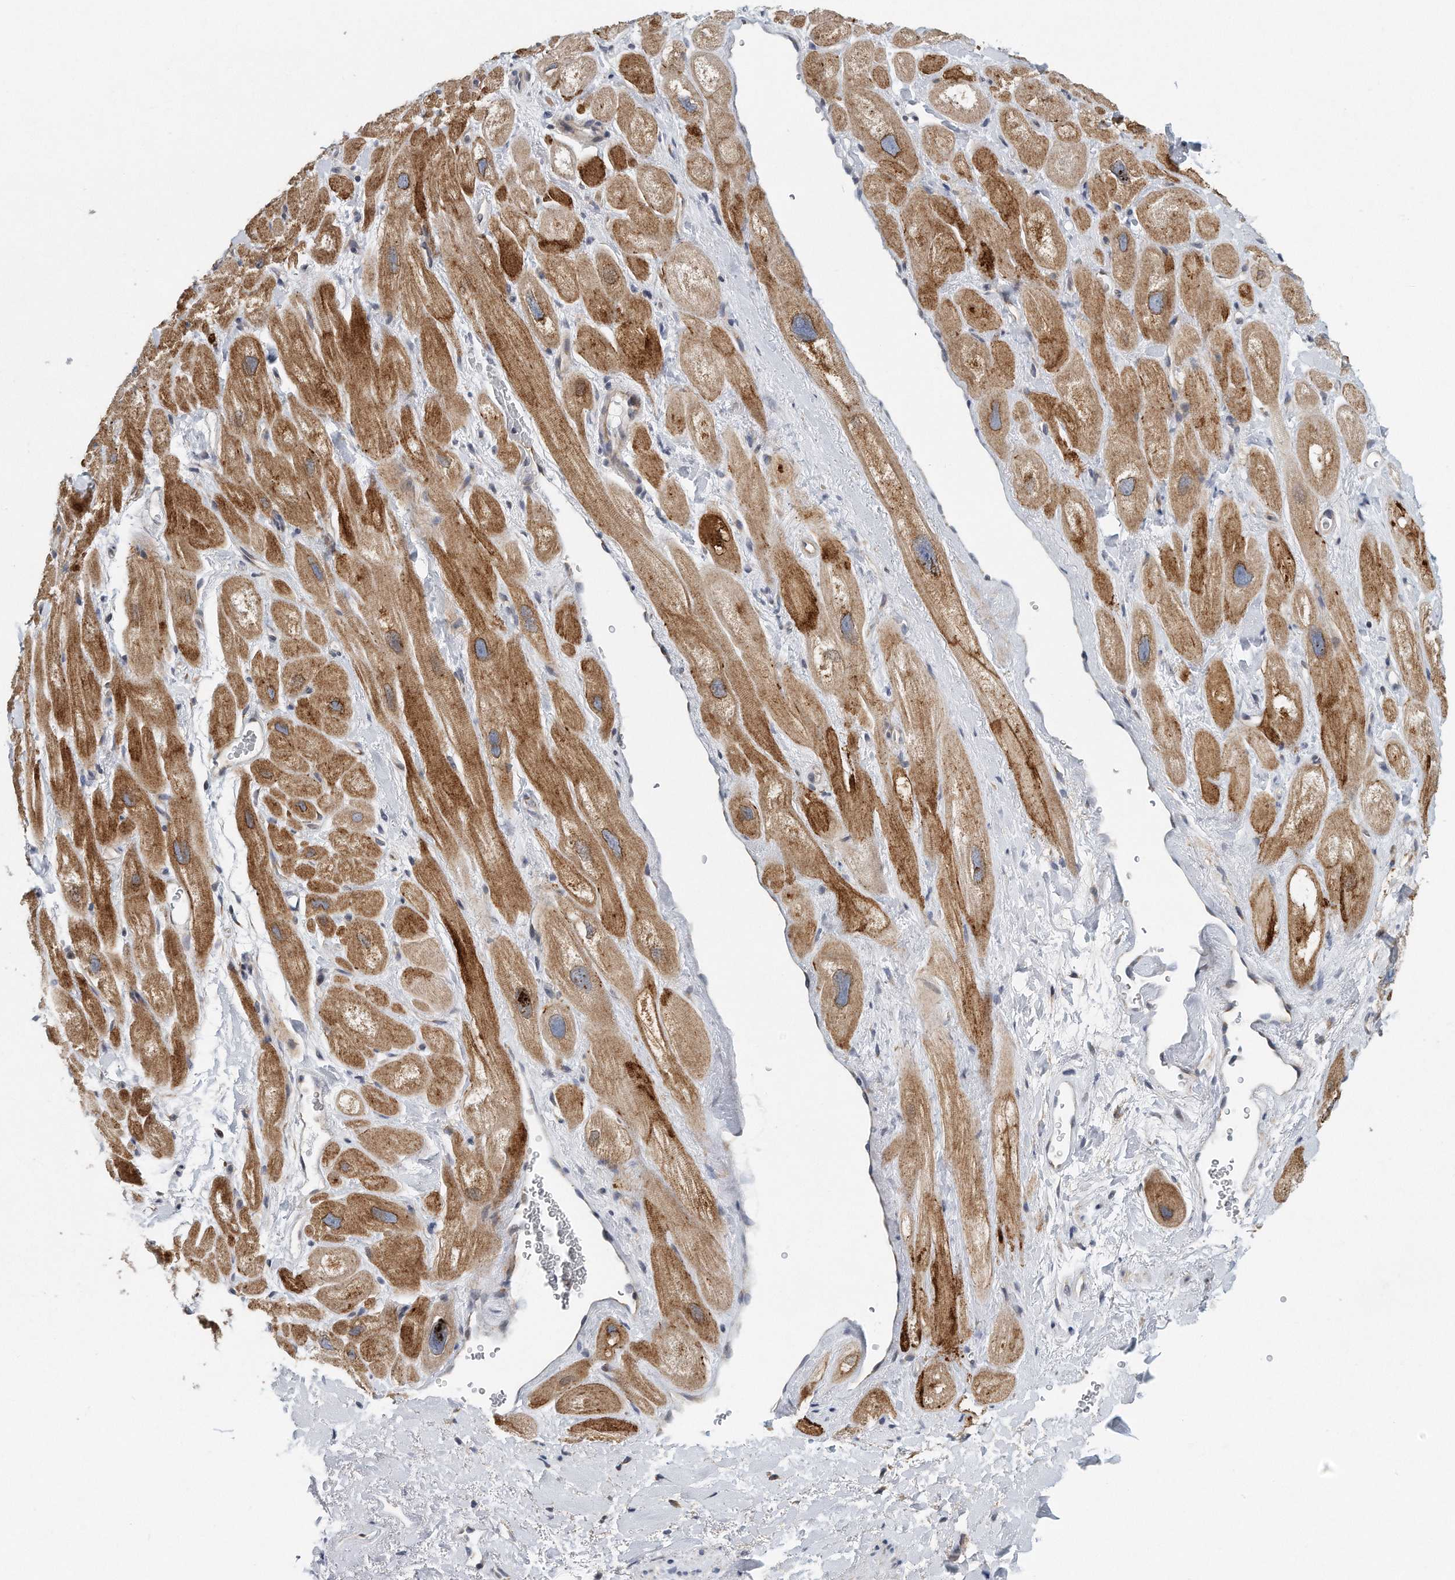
{"staining": {"intensity": "moderate", "quantity": ">75%", "location": "cytoplasmic/membranous"}, "tissue": "heart muscle", "cell_type": "Cardiomyocytes", "image_type": "normal", "snomed": [{"axis": "morphology", "description": "Normal tissue, NOS"}, {"axis": "topography", "description": "Heart"}], "caption": "Protein analysis of normal heart muscle reveals moderate cytoplasmic/membranous positivity in approximately >75% of cardiomyocytes.", "gene": "VLDLR", "patient": {"sex": "male", "age": 49}}